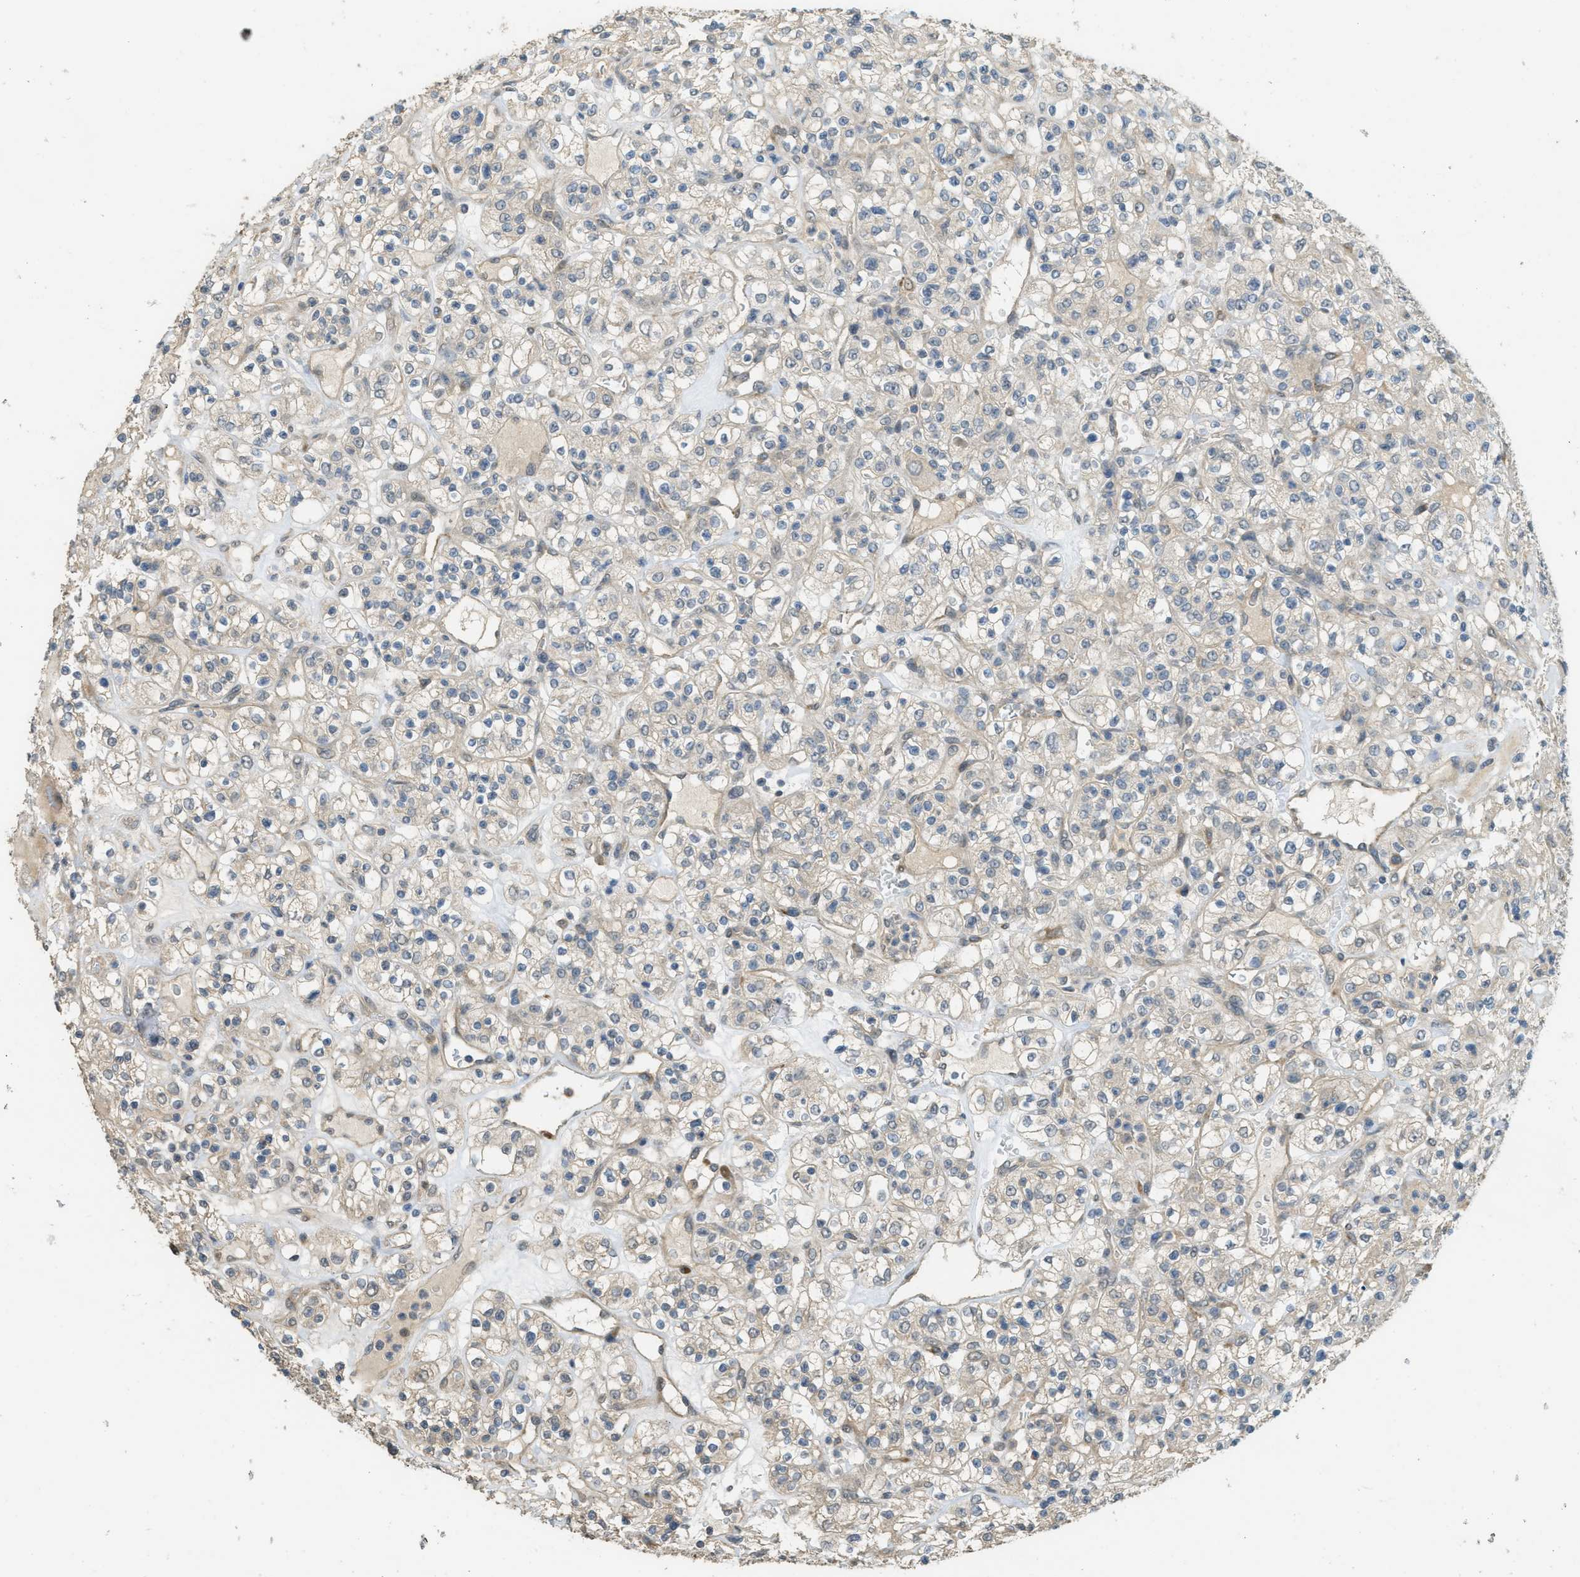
{"staining": {"intensity": "weak", "quantity": "<25%", "location": "cytoplasmic/membranous"}, "tissue": "renal cancer", "cell_type": "Tumor cells", "image_type": "cancer", "snomed": [{"axis": "morphology", "description": "Normal tissue, NOS"}, {"axis": "morphology", "description": "Adenocarcinoma, NOS"}, {"axis": "topography", "description": "Kidney"}], "caption": "The immunohistochemistry (IHC) image has no significant positivity in tumor cells of renal cancer (adenocarcinoma) tissue.", "gene": "IGF2BP2", "patient": {"sex": "female", "age": 72}}